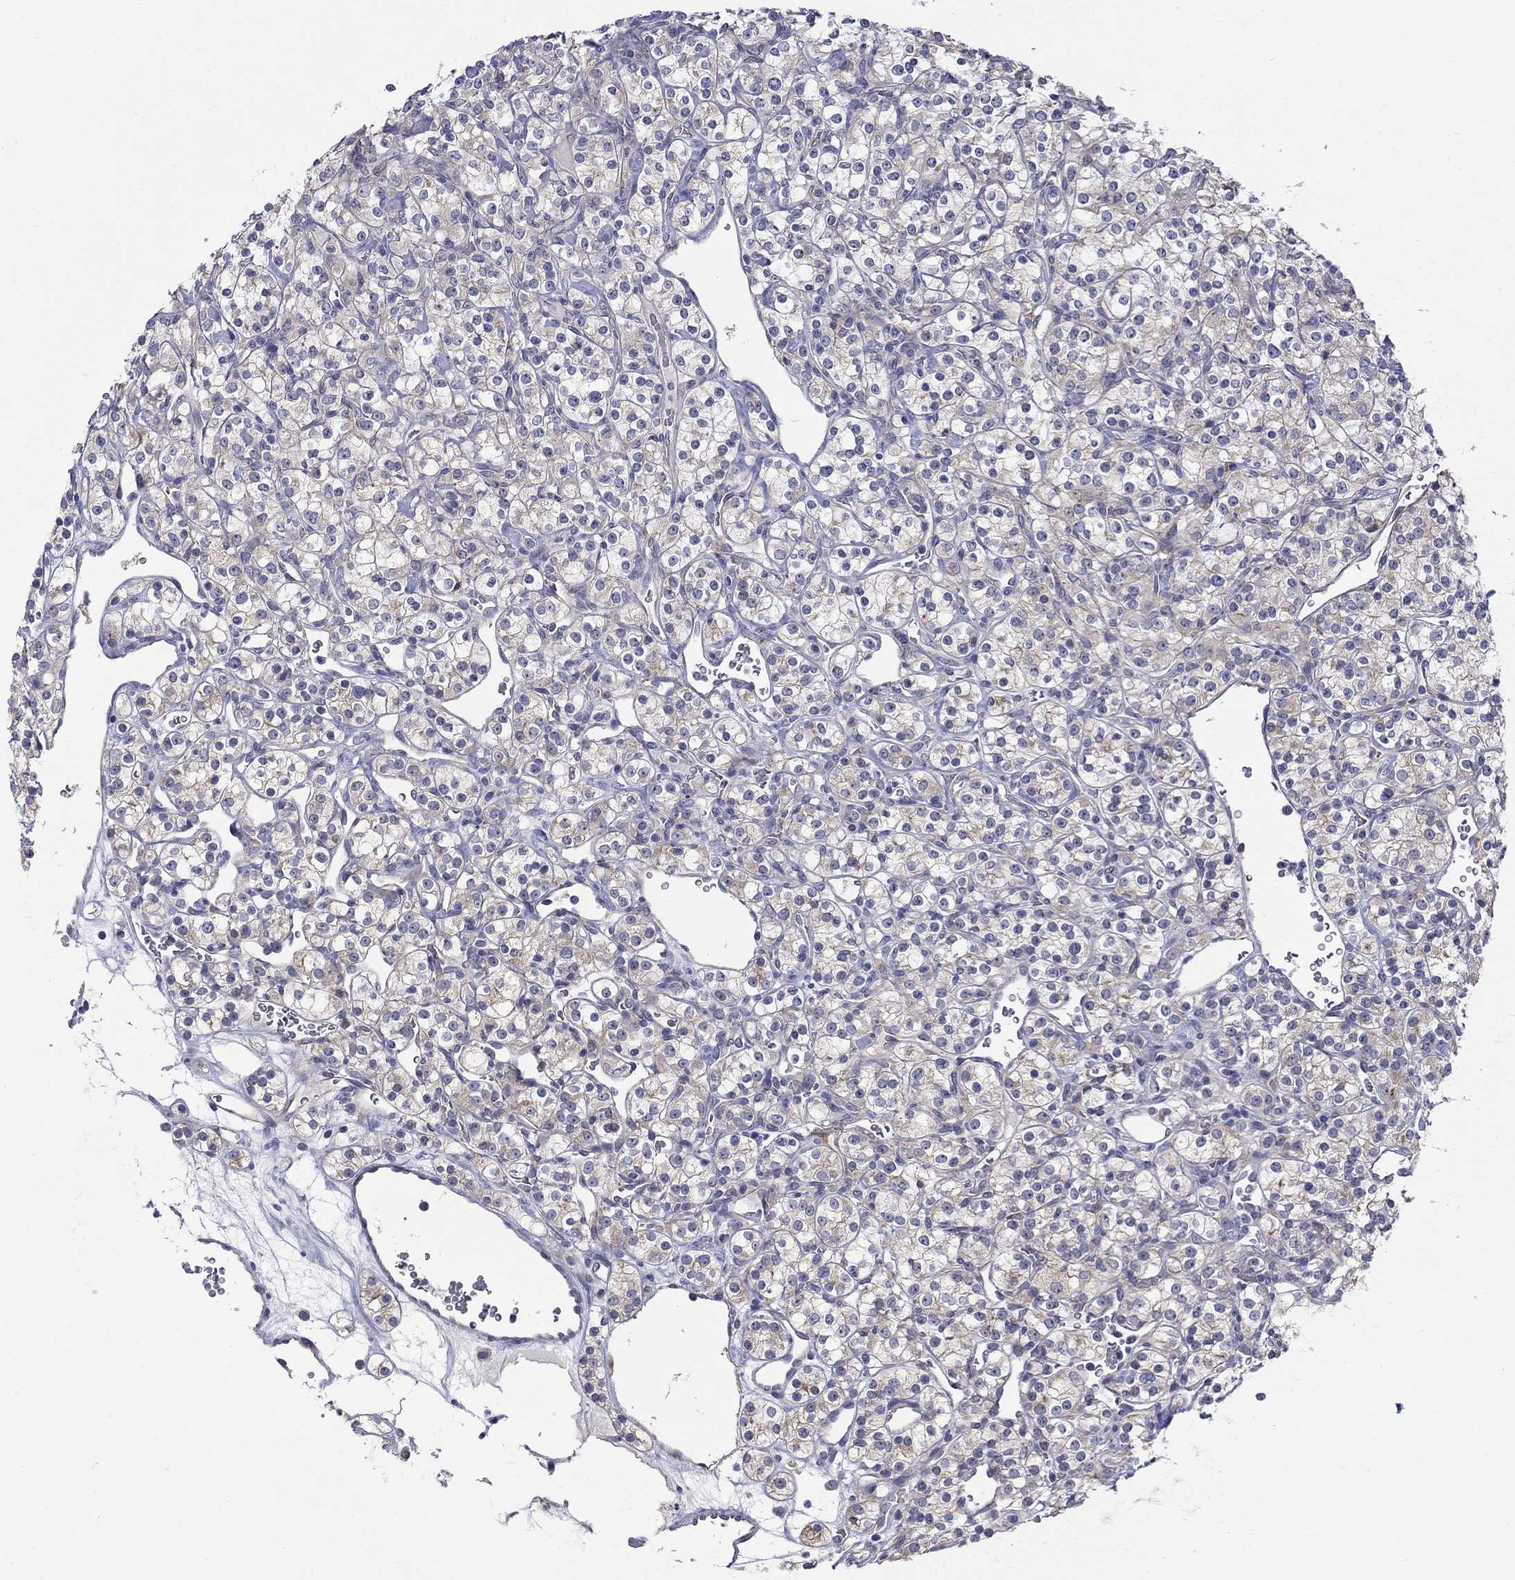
{"staining": {"intensity": "weak", "quantity": "<25%", "location": "cytoplasmic/membranous"}, "tissue": "renal cancer", "cell_type": "Tumor cells", "image_type": "cancer", "snomed": [{"axis": "morphology", "description": "Adenocarcinoma, NOS"}, {"axis": "topography", "description": "Kidney"}], "caption": "High magnification brightfield microscopy of renal cancer (adenocarcinoma) stained with DAB (brown) and counterstained with hematoxylin (blue): tumor cells show no significant positivity.", "gene": "QRFPR", "patient": {"sex": "male", "age": 77}}